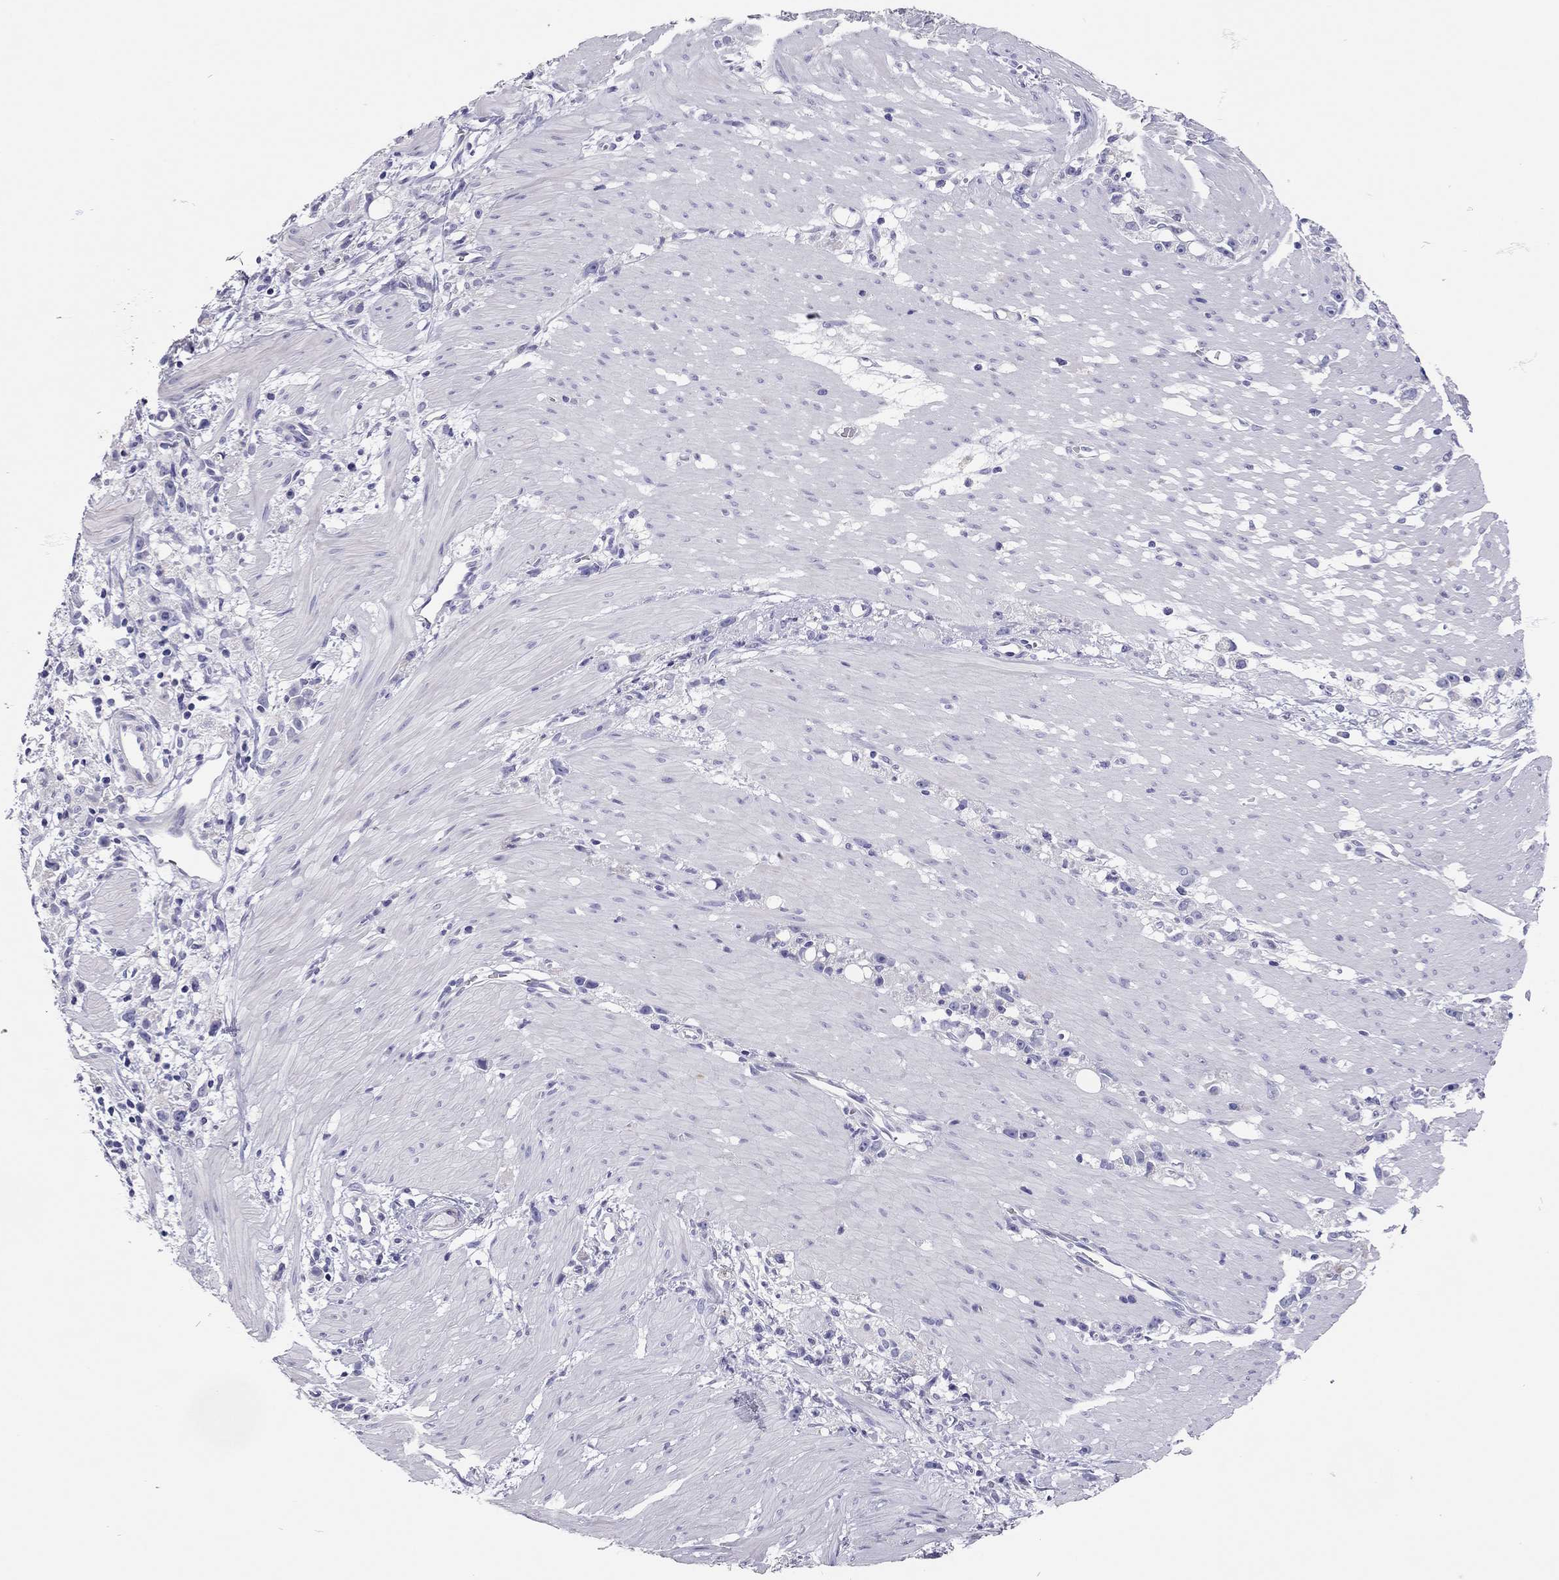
{"staining": {"intensity": "negative", "quantity": "none", "location": "none"}, "tissue": "stomach cancer", "cell_type": "Tumor cells", "image_type": "cancer", "snomed": [{"axis": "morphology", "description": "Adenocarcinoma, NOS"}, {"axis": "topography", "description": "Stomach"}], "caption": "The micrograph shows no significant positivity in tumor cells of stomach cancer.", "gene": "SCARB1", "patient": {"sex": "female", "age": 59}}